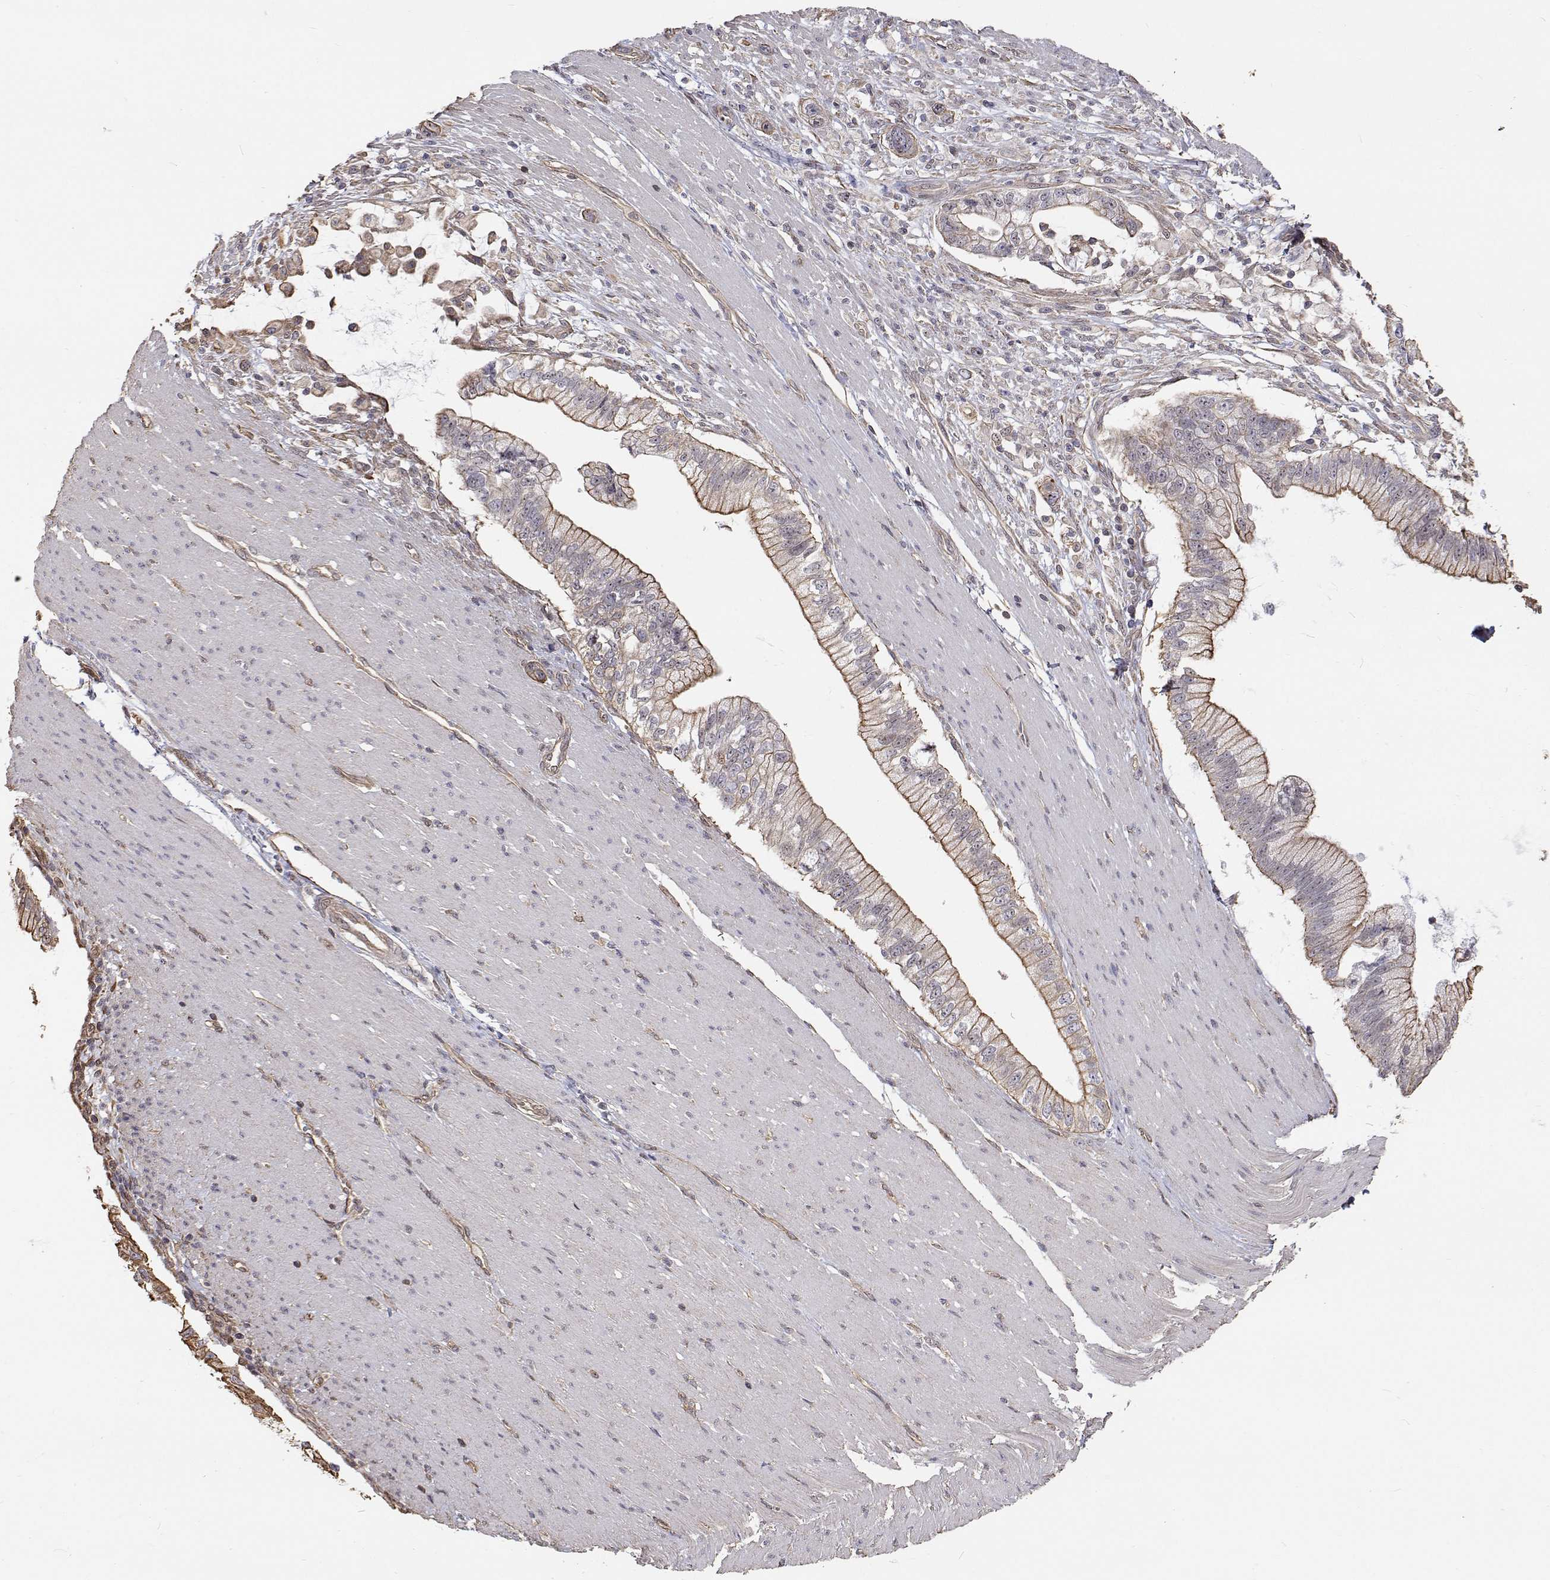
{"staining": {"intensity": "weak", "quantity": "25%-75%", "location": "cytoplasmic/membranous"}, "tissue": "pancreatic cancer", "cell_type": "Tumor cells", "image_type": "cancer", "snomed": [{"axis": "morphology", "description": "Adenocarcinoma, NOS"}, {"axis": "topography", "description": "Pancreas"}], "caption": "Pancreatic cancer tissue shows weak cytoplasmic/membranous positivity in about 25%-75% of tumor cells", "gene": "GSDMA", "patient": {"sex": "male", "age": 70}}